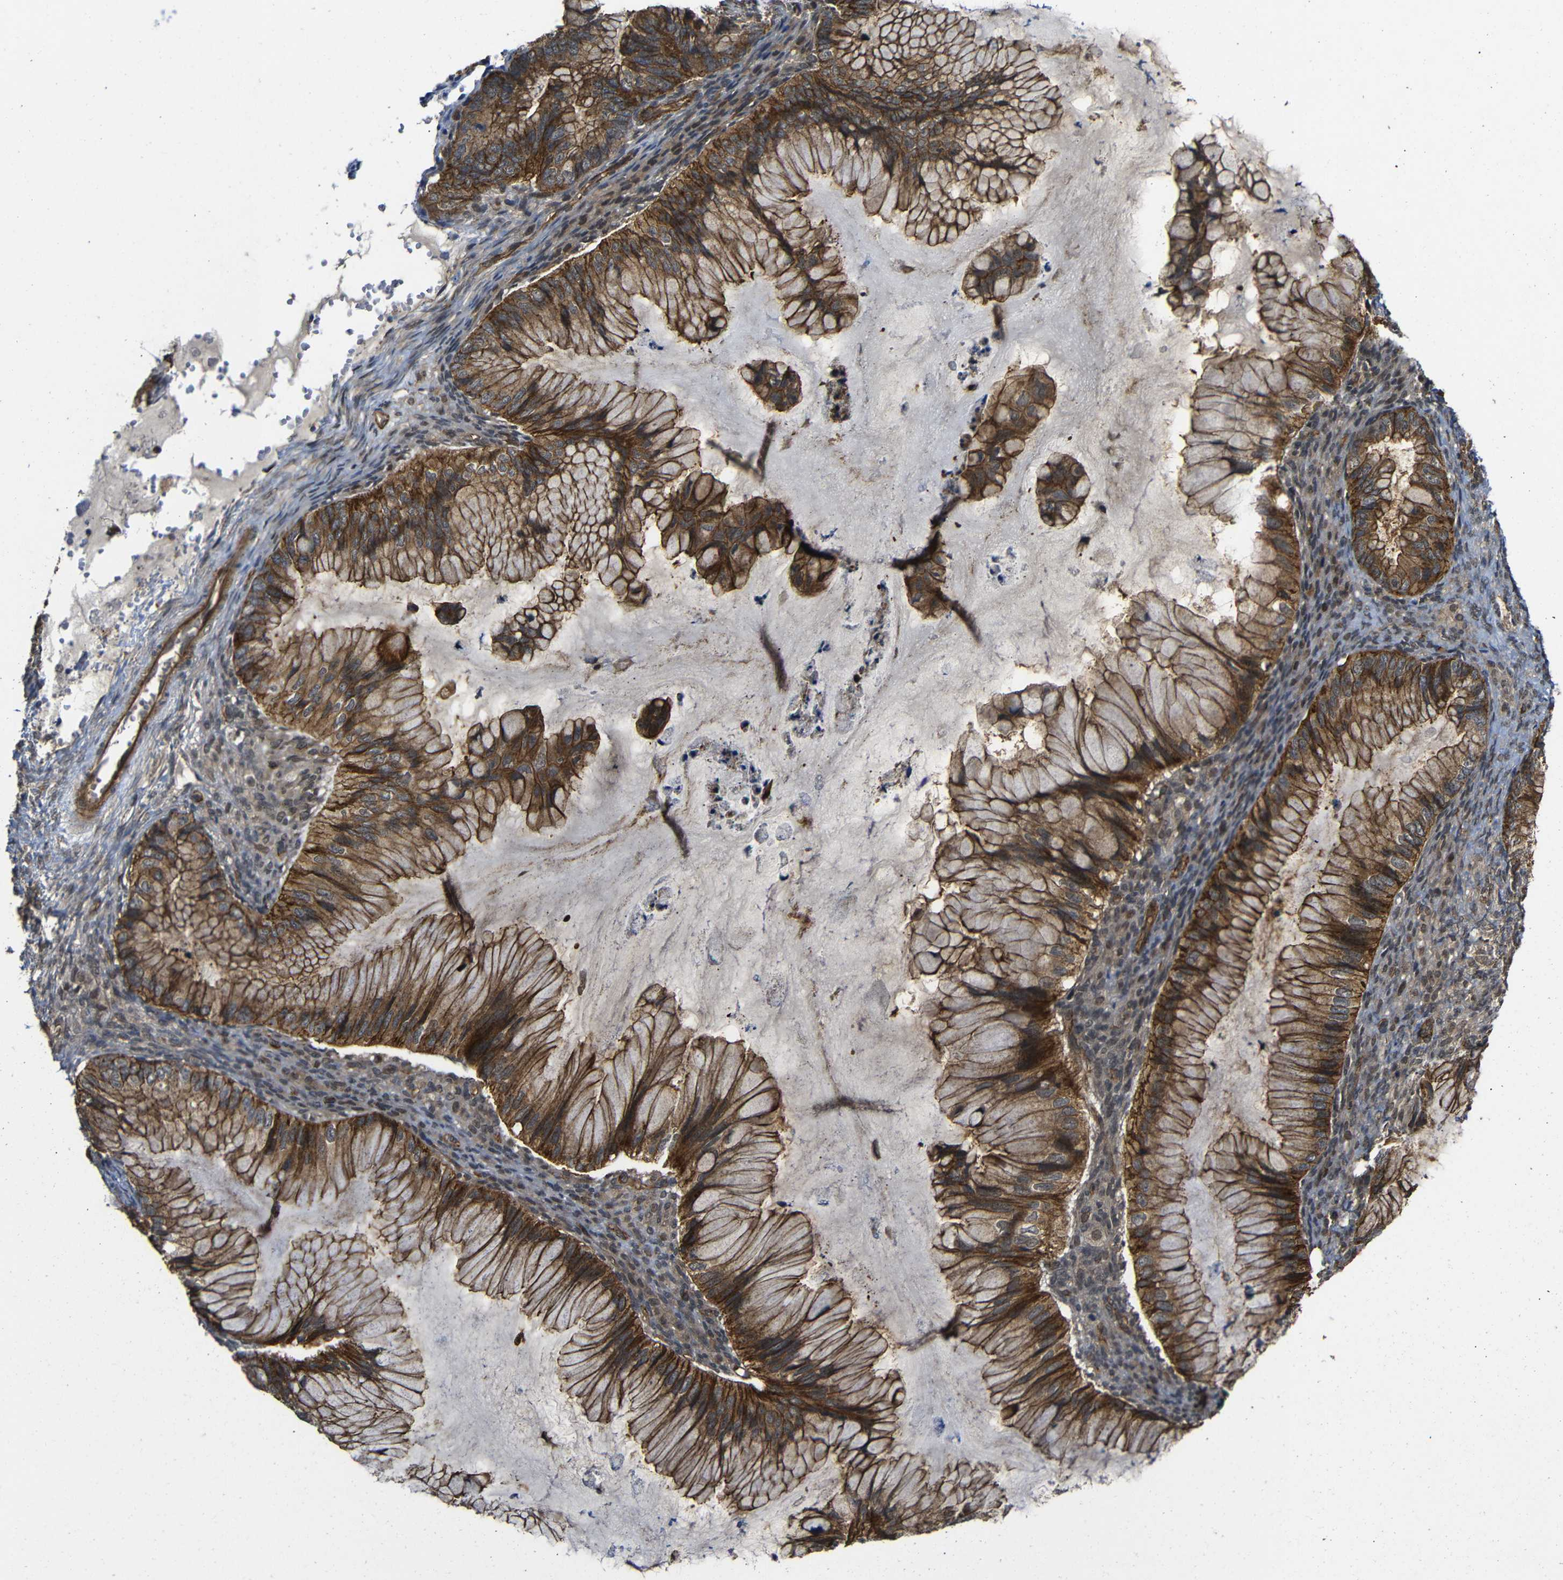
{"staining": {"intensity": "strong", "quantity": ">75%", "location": "cytoplasmic/membranous"}, "tissue": "ovarian cancer", "cell_type": "Tumor cells", "image_type": "cancer", "snomed": [{"axis": "morphology", "description": "Cystadenocarcinoma, mucinous, NOS"}, {"axis": "topography", "description": "Ovary"}], "caption": "A photomicrograph of ovarian cancer (mucinous cystadenocarcinoma) stained for a protein exhibits strong cytoplasmic/membranous brown staining in tumor cells.", "gene": "NANOS1", "patient": {"sex": "female", "age": 36}}